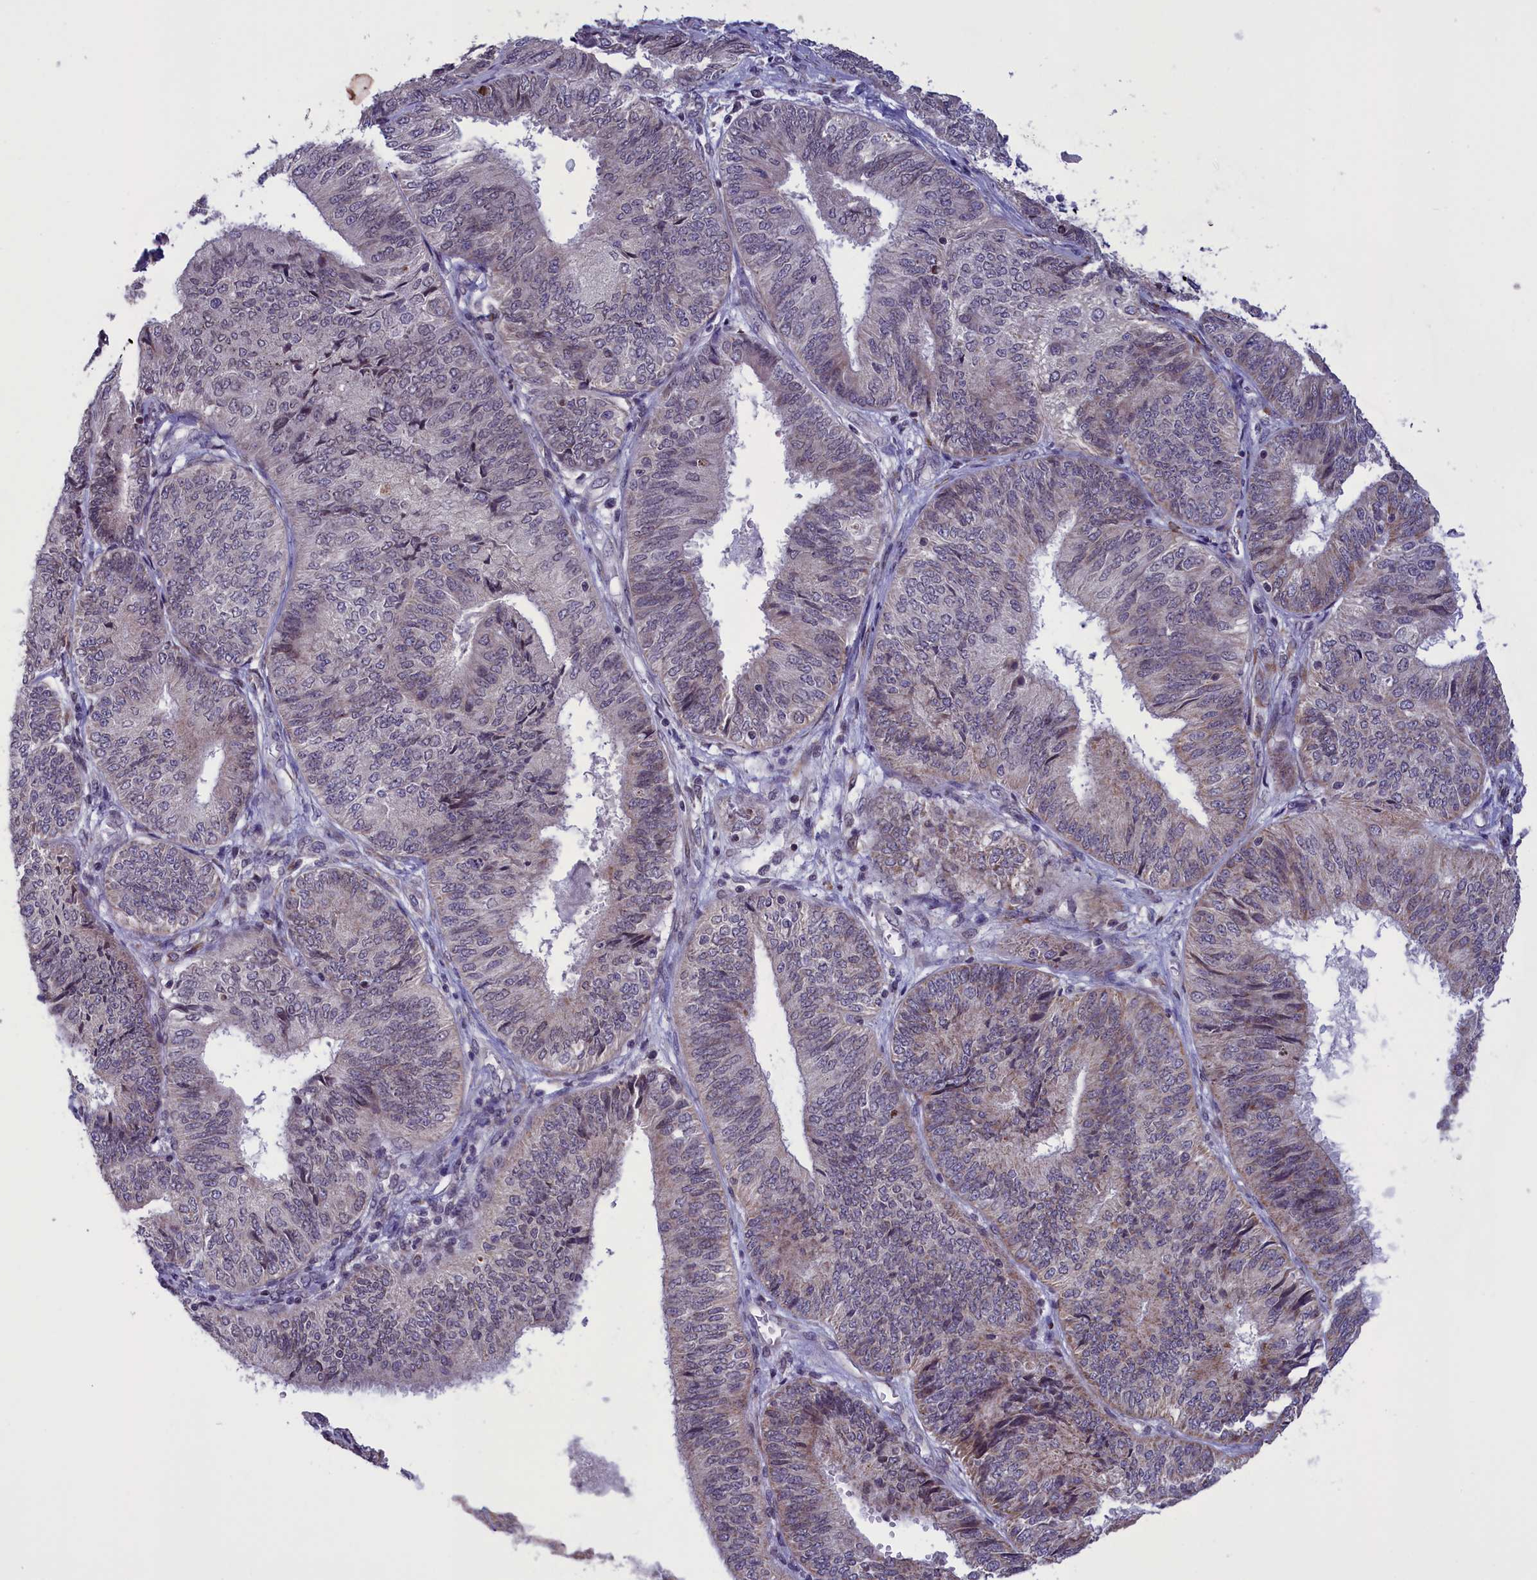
{"staining": {"intensity": "weak", "quantity": "25%-75%", "location": "cytoplasmic/membranous,nuclear"}, "tissue": "endometrial cancer", "cell_type": "Tumor cells", "image_type": "cancer", "snomed": [{"axis": "morphology", "description": "Adenocarcinoma, NOS"}, {"axis": "topography", "description": "Endometrium"}], "caption": "A low amount of weak cytoplasmic/membranous and nuclear staining is appreciated in about 25%-75% of tumor cells in adenocarcinoma (endometrial) tissue. Immunohistochemistry stains the protein of interest in brown and the nuclei are stained blue.", "gene": "PARS2", "patient": {"sex": "female", "age": 58}}